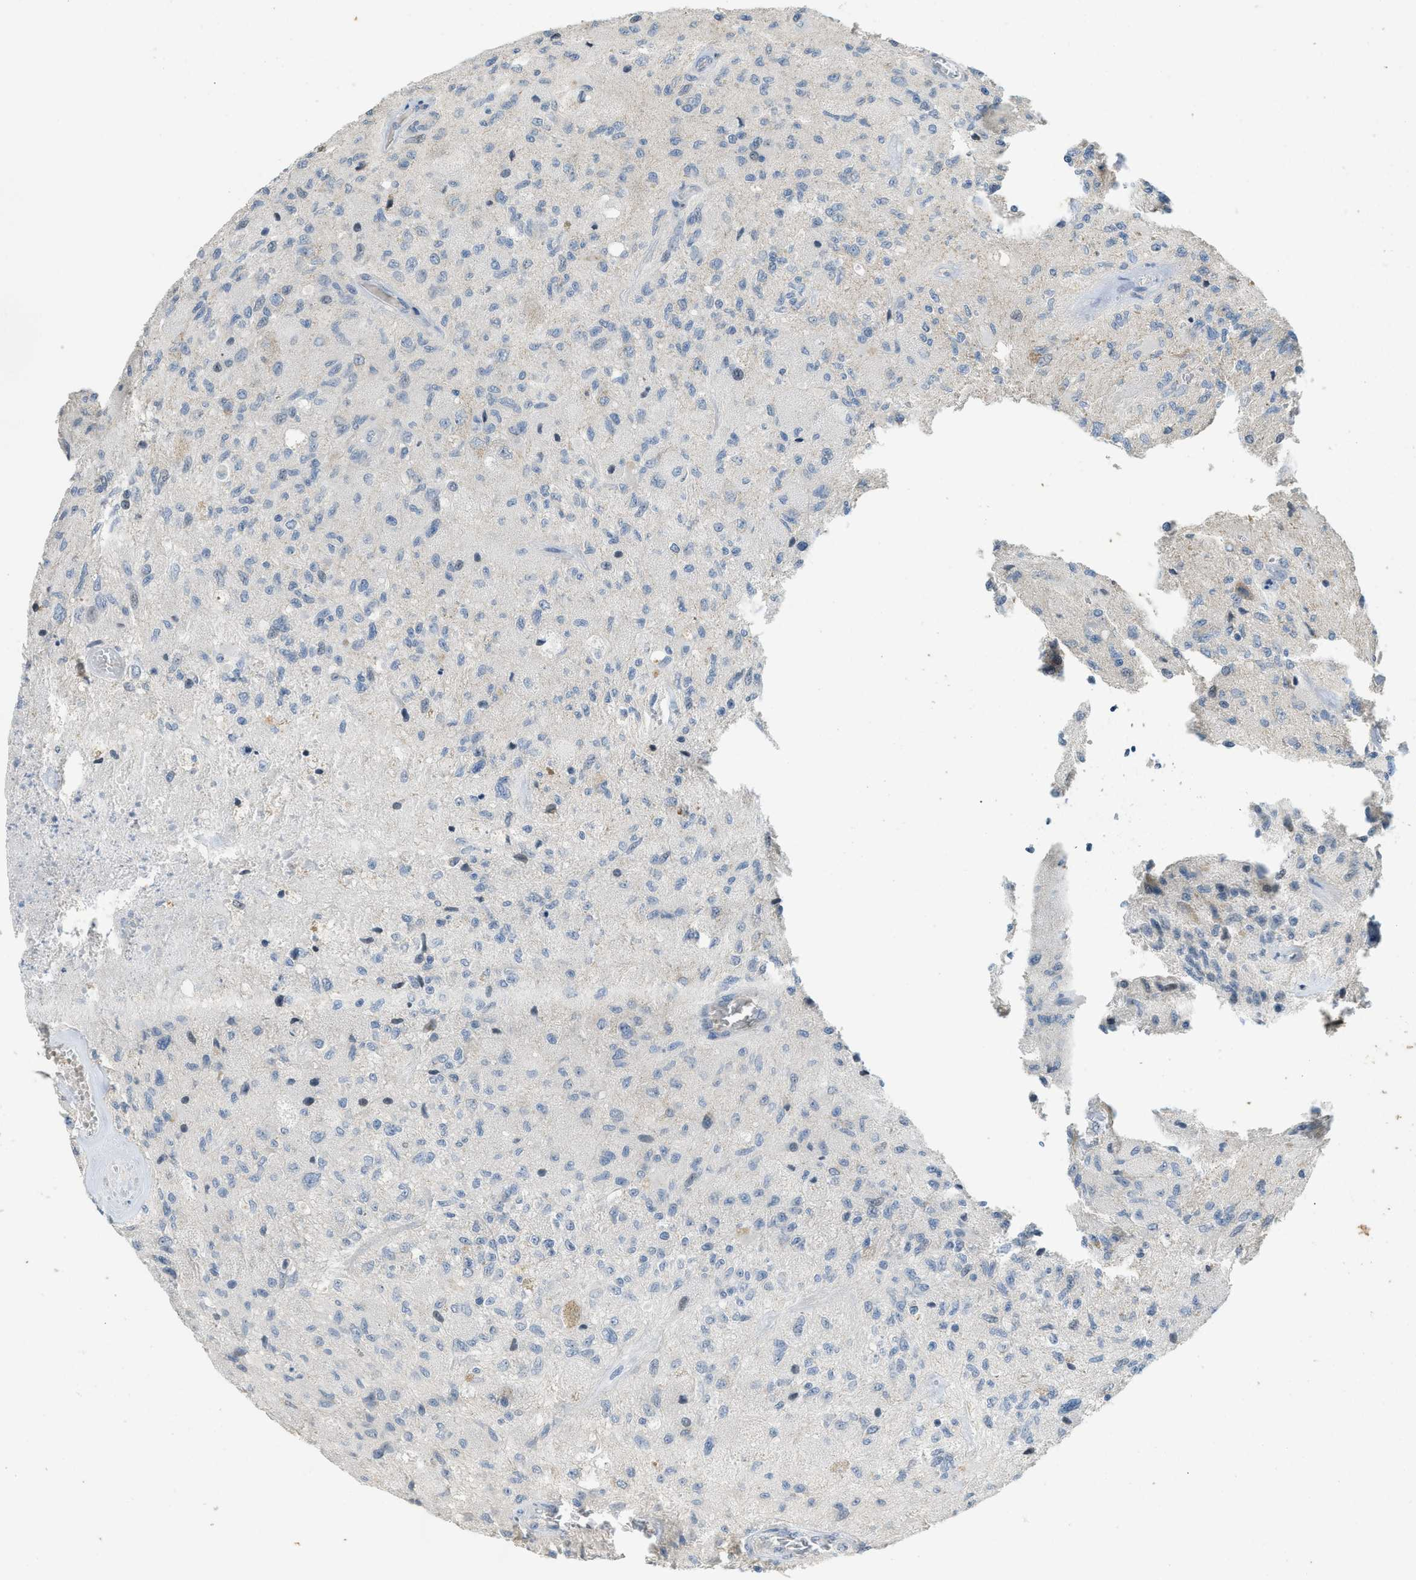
{"staining": {"intensity": "negative", "quantity": "none", "location": "none"}, "tissue": "glioma", "cell_type": "Tumor cells", "image_type": "cancer", "snomed": [{"axis": "morphology", "description": "Normal tissue, NOS"}, {"axis": "morphology", "description": "Glioma, malignant, High grade"}, {"axis": "topography", "description": "Cerebral cortex"}], "caption": "There is no significant staining in tumor cells of glioma. (Brightfield microscopy of DAB (3,3'-diaminobenzidine) IHC at high magnification).", "gene": "TXNDC2", "patient": {"sex": "male", "age": 77}}